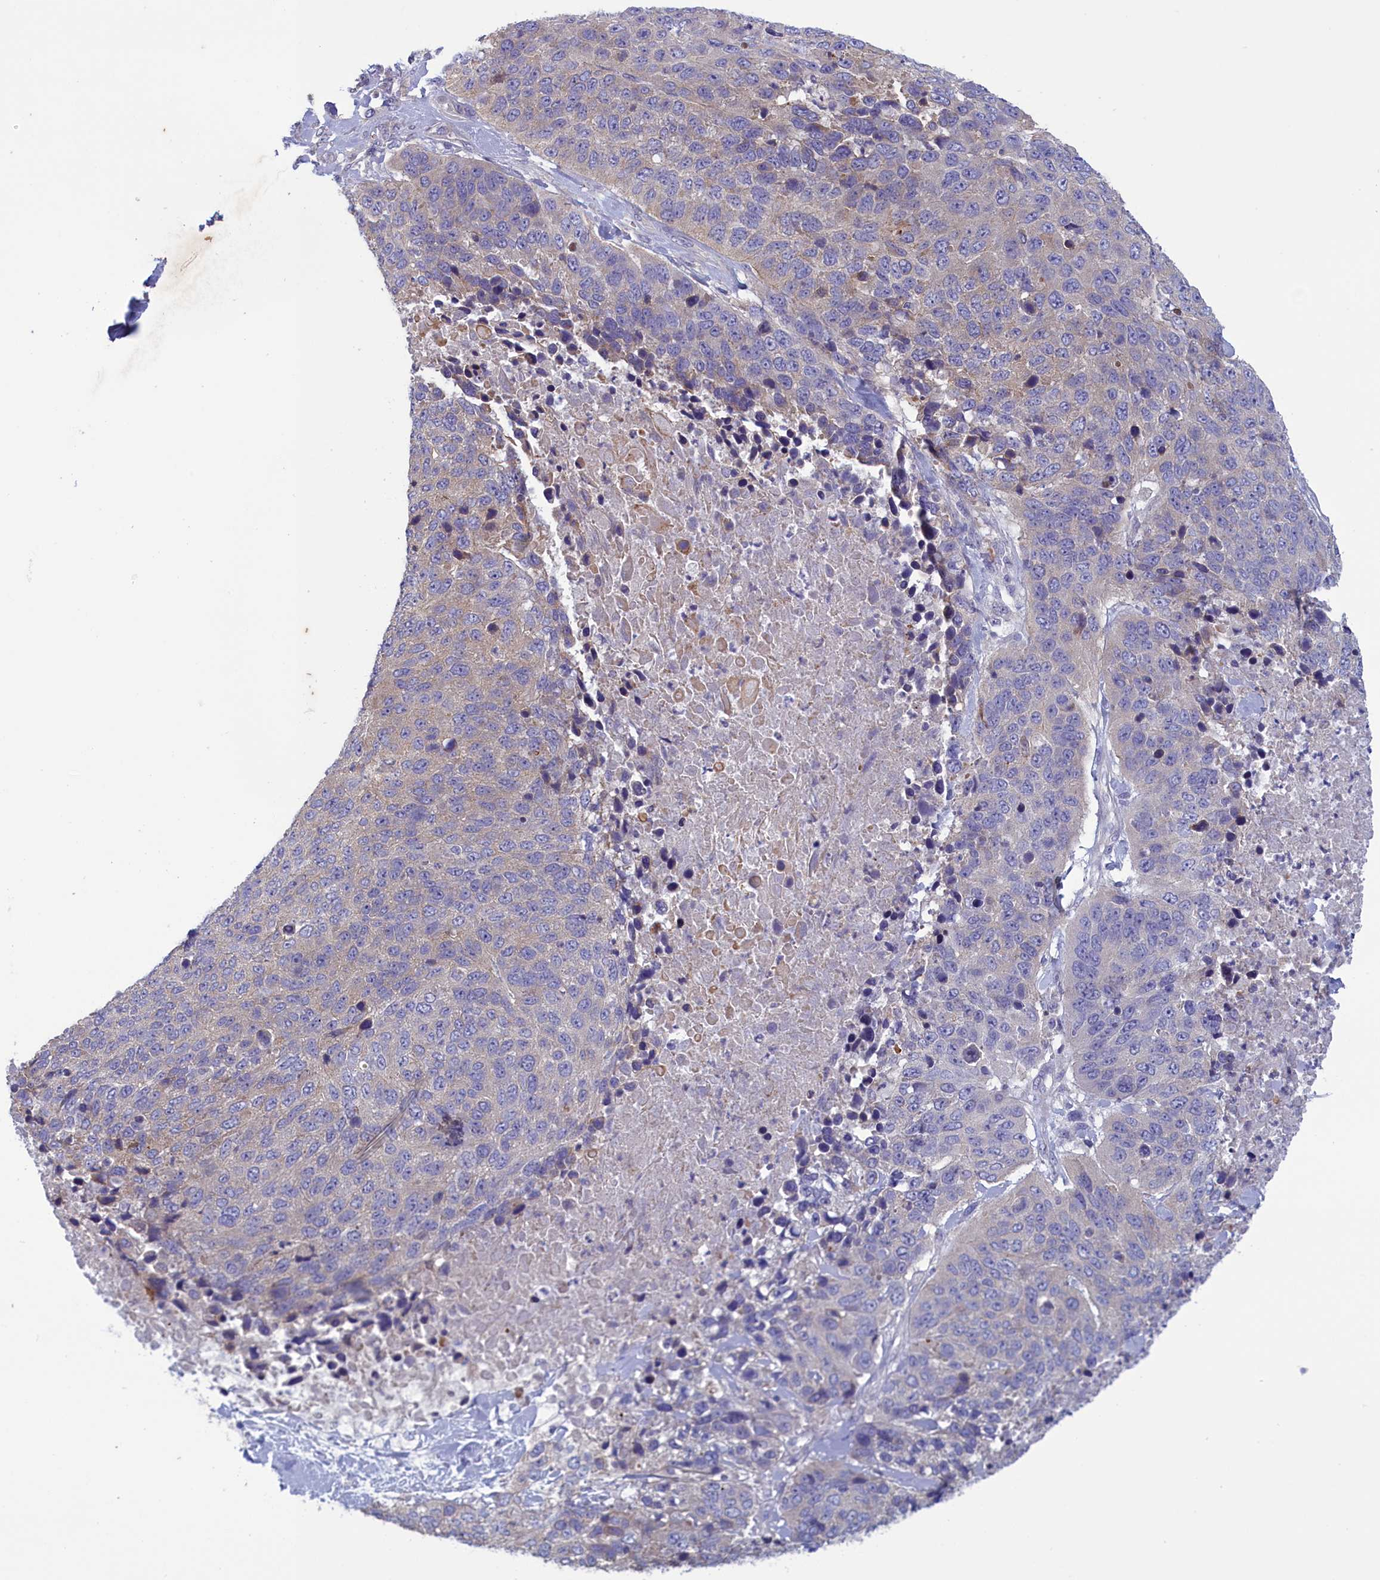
{"staining": {"intensity": "negative", "quantity": "none", "location": "none"}, "tissue": "lung cancer", "cell_type": "Tumor cells", "image_type": "cancer", "snomed": [{"axis": "morphology", "description": "Normal tissue, NOS"}, {"axis": "morphology", "description": "Squamous cell carcinoma, NOS"}, {"axis": "topography", "description": "Lymph node"}, {"axis": "topography", "description": "Lung"}], "caption": "Tumor cells show no significant positivity in lung squamous cell carcinoma. (Brightfield microscopy of DAB immunohistochemistry (IHC) at high magnification).", "gene": "CORO2A", "patient": {"sex": "male", "age": 66}}